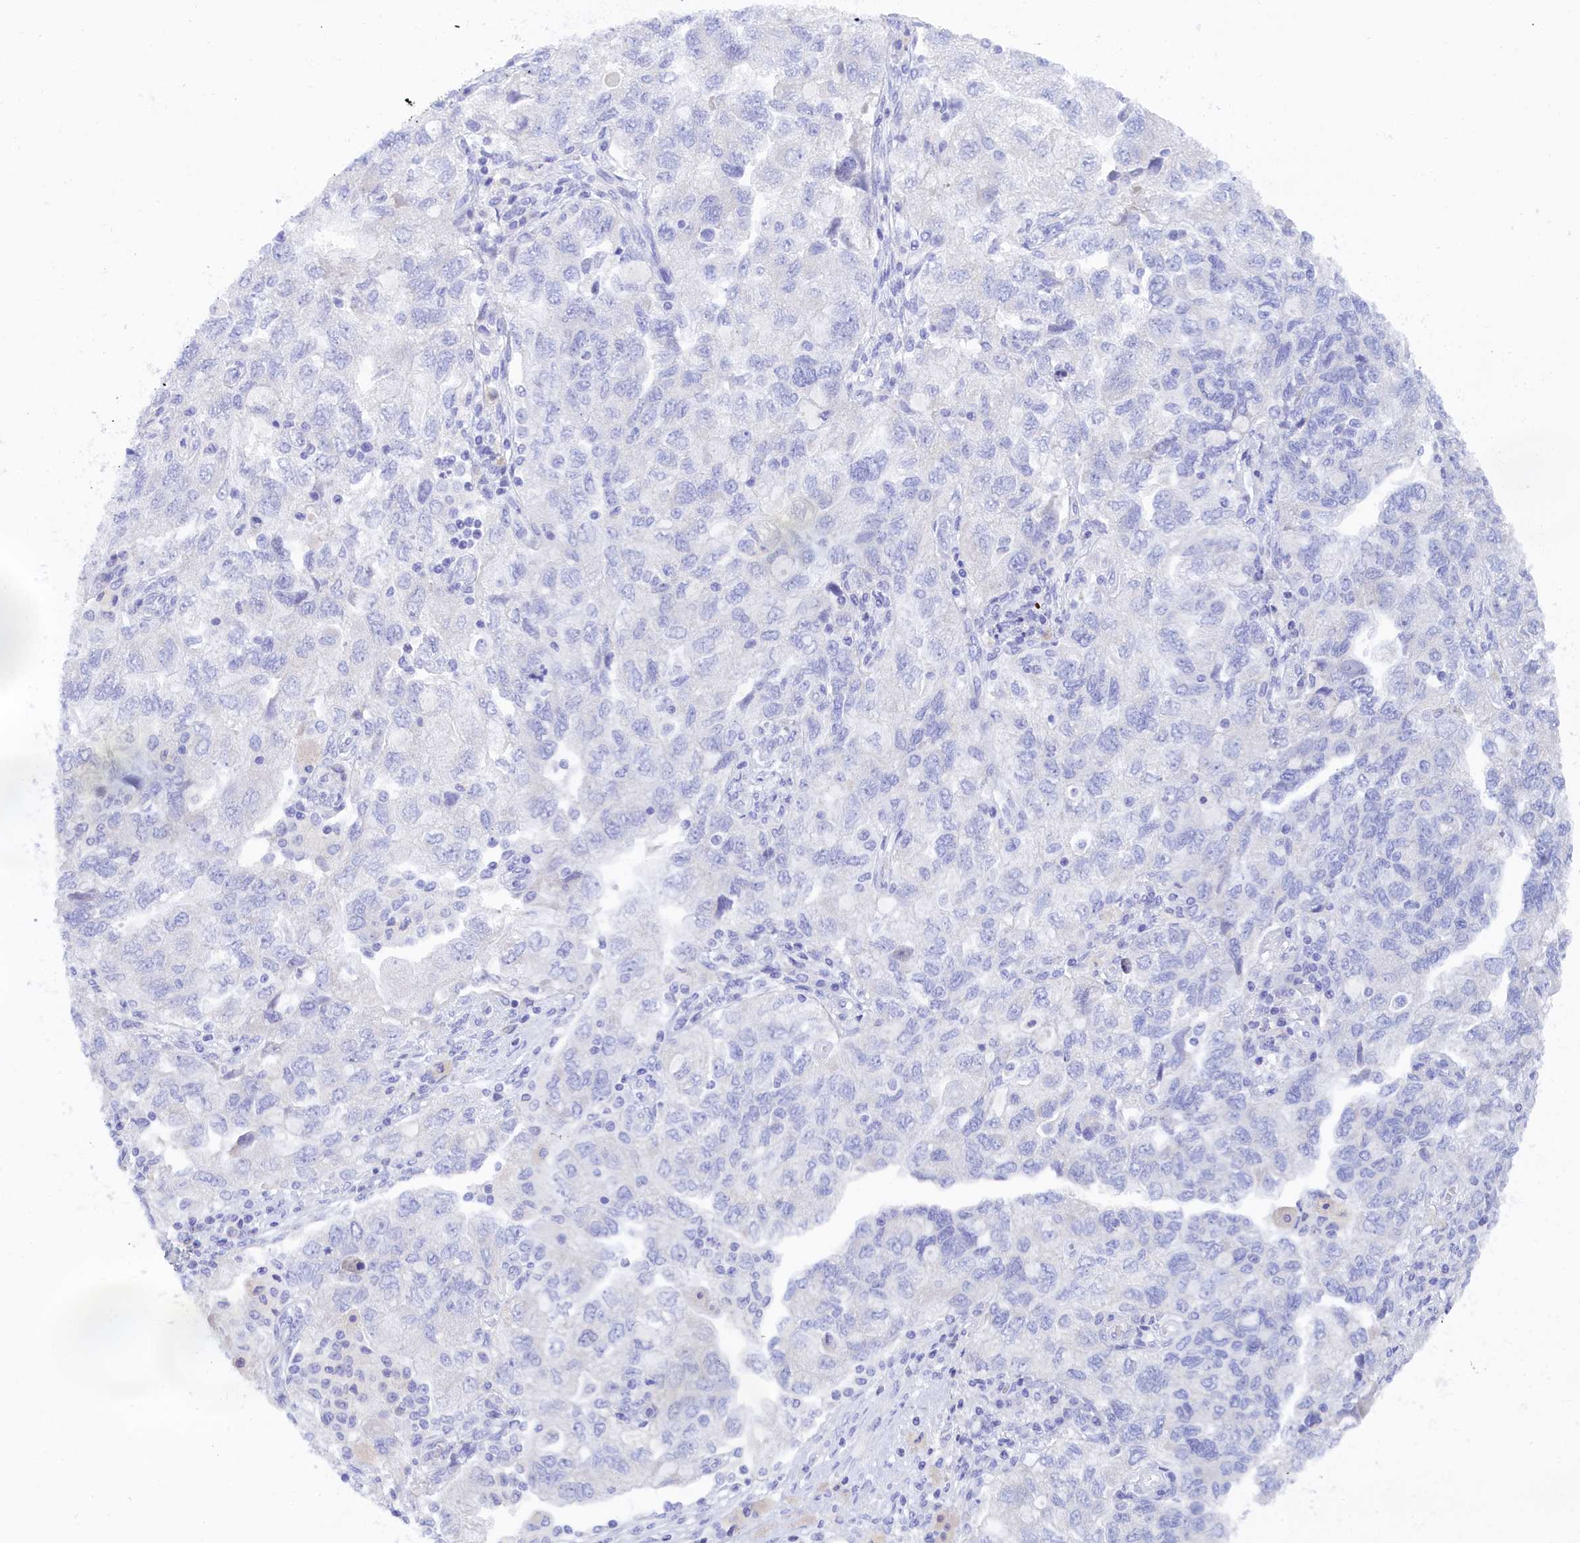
{"staining": {"intensity": "negative", "quantity": "none", "location": "none"}, "tissue": "ovarian cancer", "cell_type": "Tumor cells", "image_type": "cancer", "snomed": [{"axis": "morphology", "description": "Carcinoma, NOS"}, {"axis": "morphology", "description": "Cystadenocarcinoma, serous, NOS"}, {"axis": "topography", "description": "Ovary"}], "caption": "The histopathology image shows no staining of tumor cells in ovarian cancer.", "gene": "TRIM10", "patient": {"sex": "female", "age": 69}}